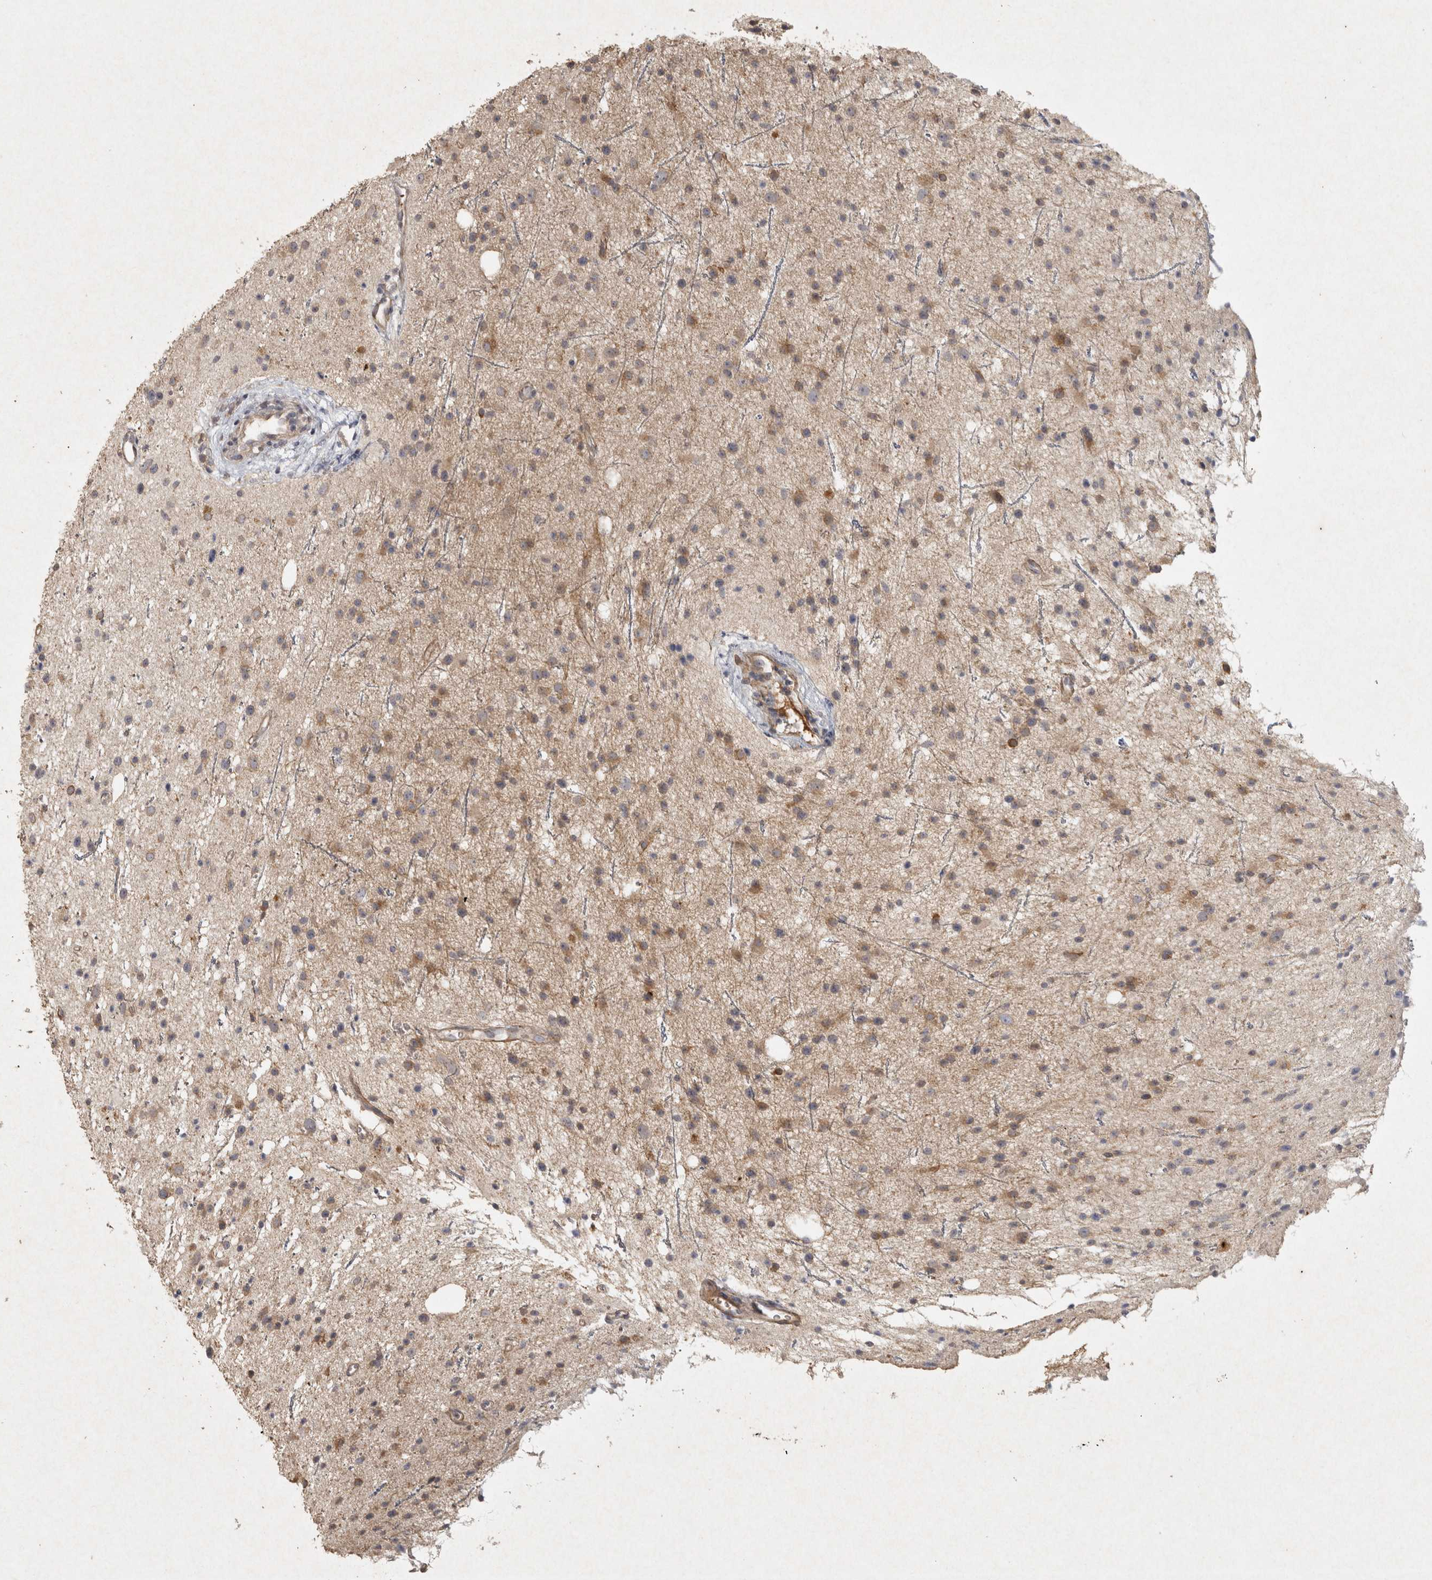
{"staining": {"intensity": "moderate", "quantity": "25%-75%", "location": "cytoplasmic/membranous"}, "tissue": "glioma", "cell_type": "Tumor cells", "image_type": "cancer", "snomed": [{"axis": "morphology", "description": "Glioma, malignant, Low grade"}, {"axis": "topography", "description": "Cerebral cortex"}], "caption": "Moderate cytoplasmic/membranous protein expression is seen in approximately 25%-75% of tumor cells in malignant low-grade glioma.", "gene": "OSTN", "patient": {"sex": "female", "age": 39}}